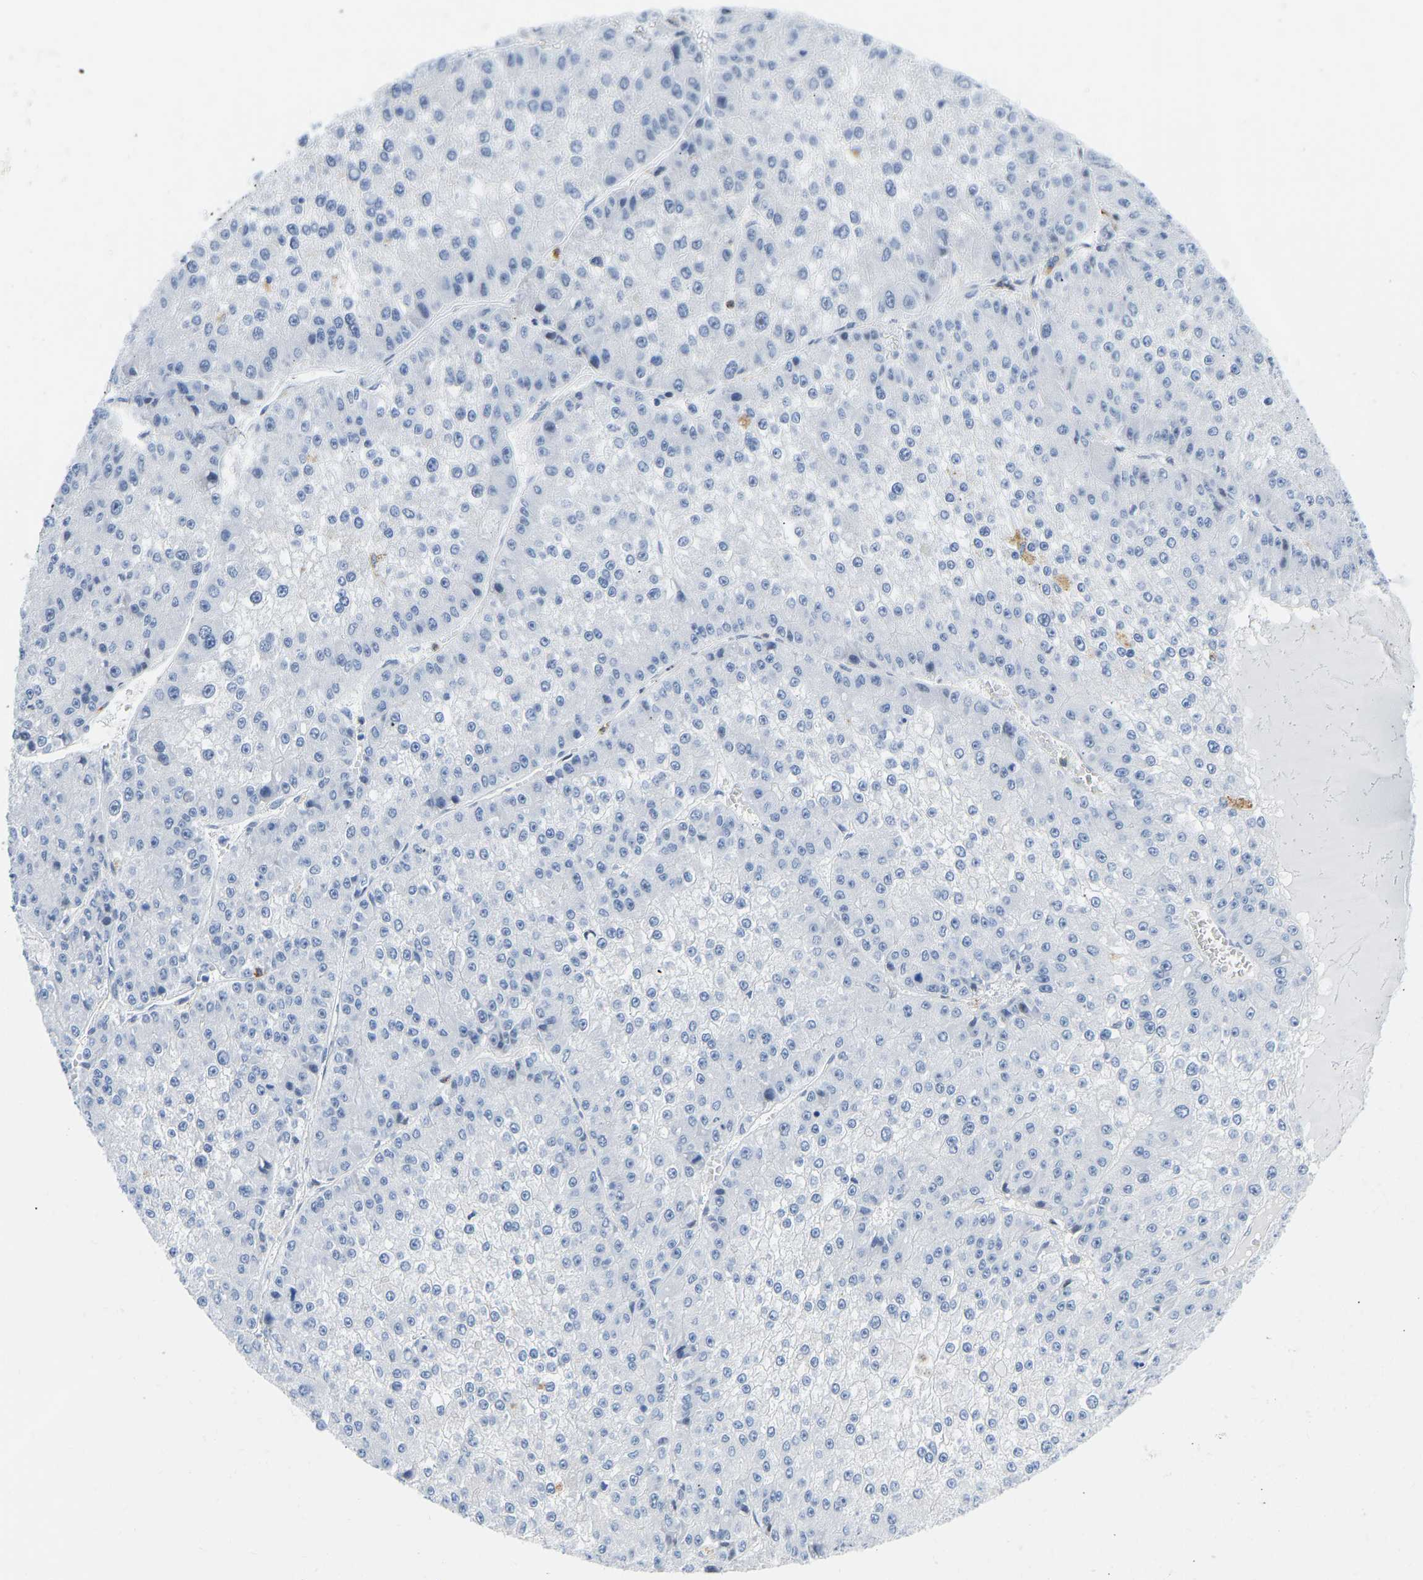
{"staining": {"intensity": "negative", "quantity": "none", "location": "none"}, "tissue": "liver cancer", "cell_type": "Tumor cells", "image_type": "cancer", "snomed": [{"axis": "morphology", "description": "Carcinoma, Hepatocellular, NOS"}, {"axis": "topography", "description": "Liver"}], "caption": "There is no significant staining in tumor cells of hepatocellular carcinoma (liver).", "gene": "HDAC5", "patient": {"sex": "female", "age": 73}}